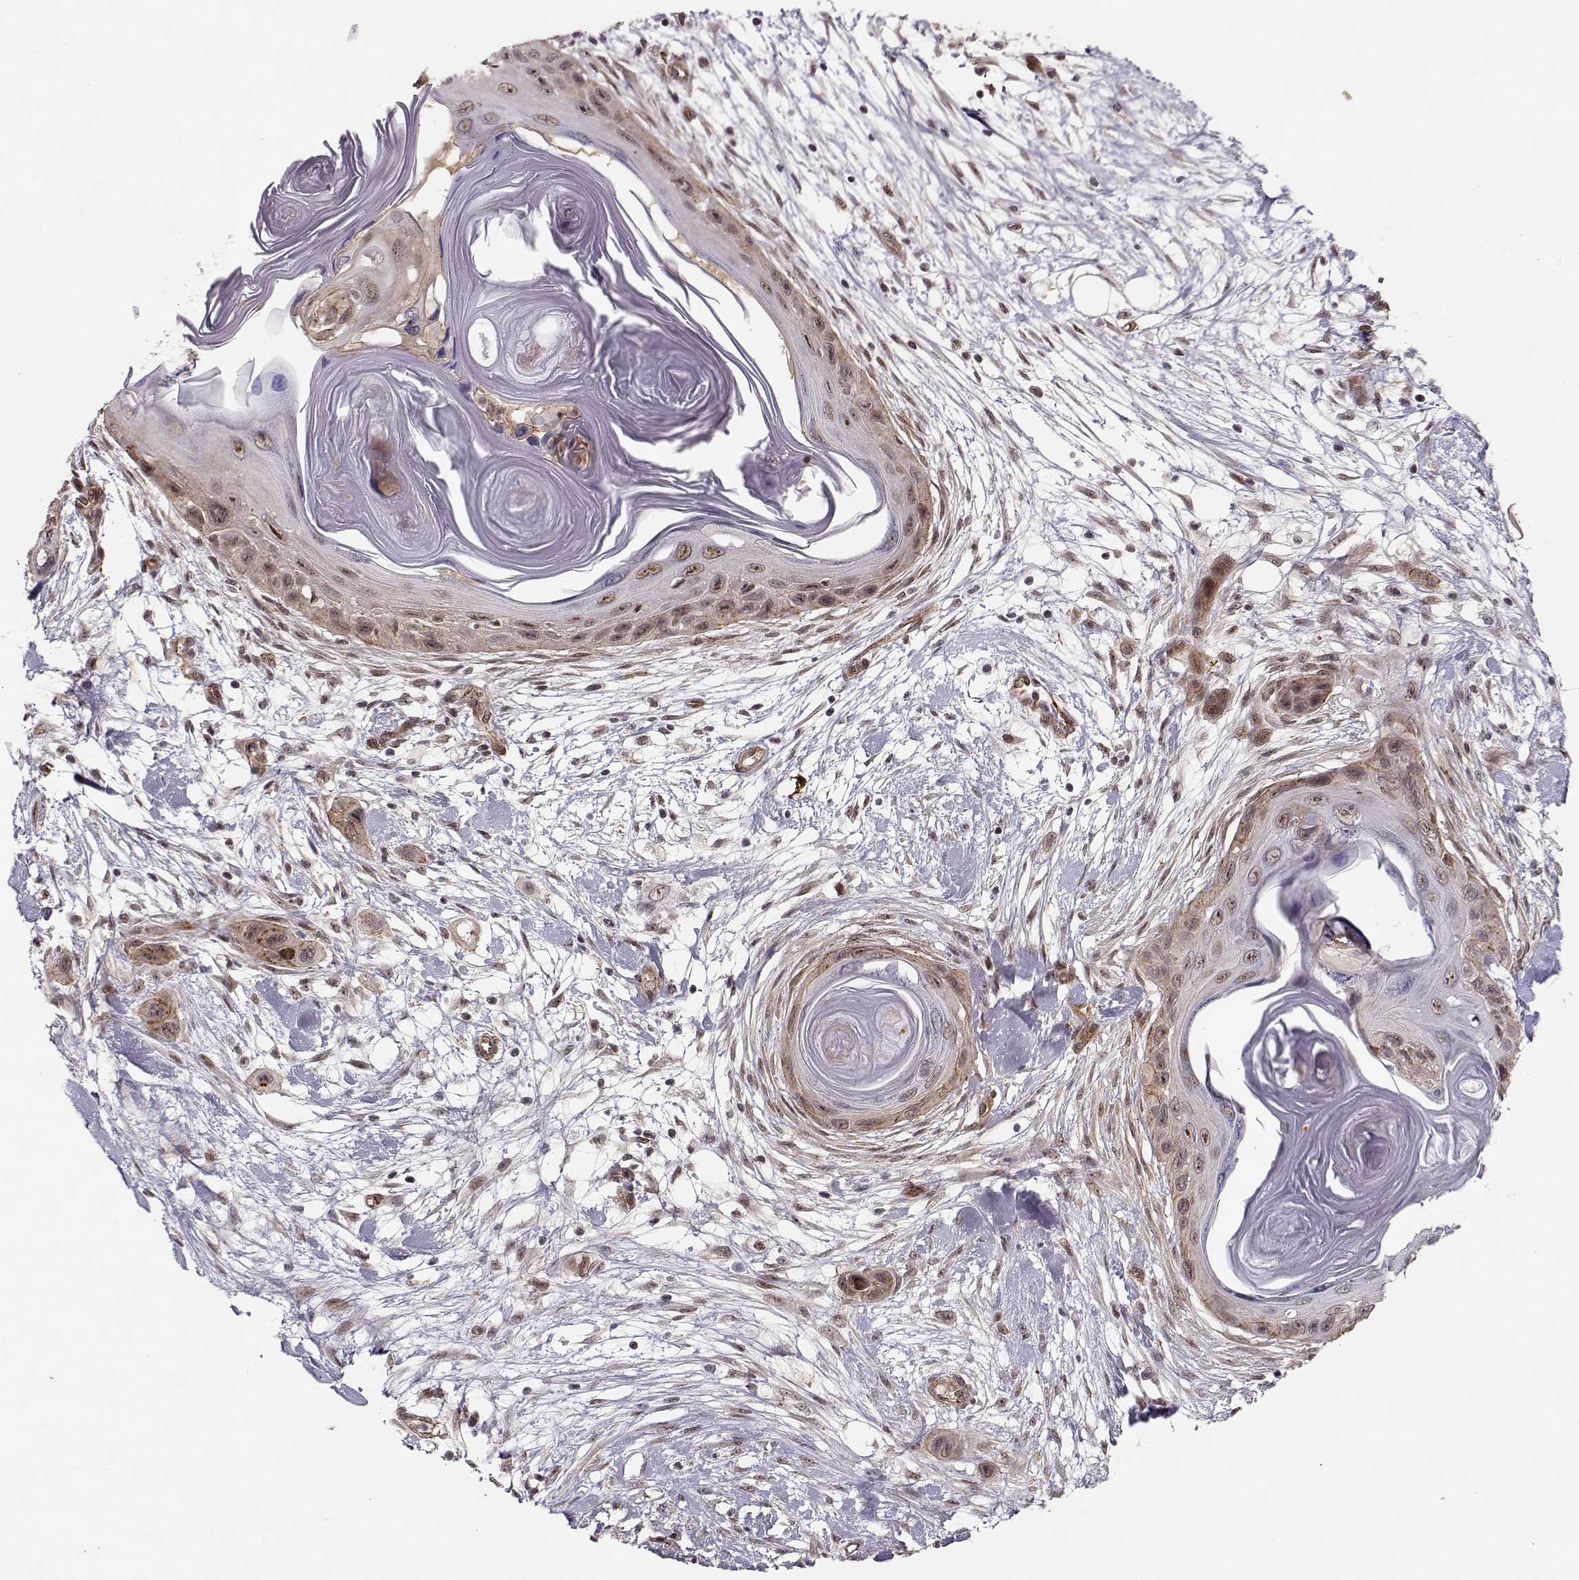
{"staining": {"intensity": "moderate", "quantity": "25%-75%", "location": "cytoplasmic/membranous"}, "tissue": "skin cancer", "cell_type": "Tumor cells", "image_type": "cancer", "snomed": [{"axis": "morphology", "description": "Squamous cell carcinoma, NOS"}, {"axis": "topography", "description": "Skin"}], "caption": "Brown immunohistochemical staining in human skin cancer (squamous cell carcinoma) exhibits moderate cytoplasmic/membranous staining in approximately 25%-75% of tumor cells.", "gene": "CIR1", "patient": {"sex": "male", "age": 79}}